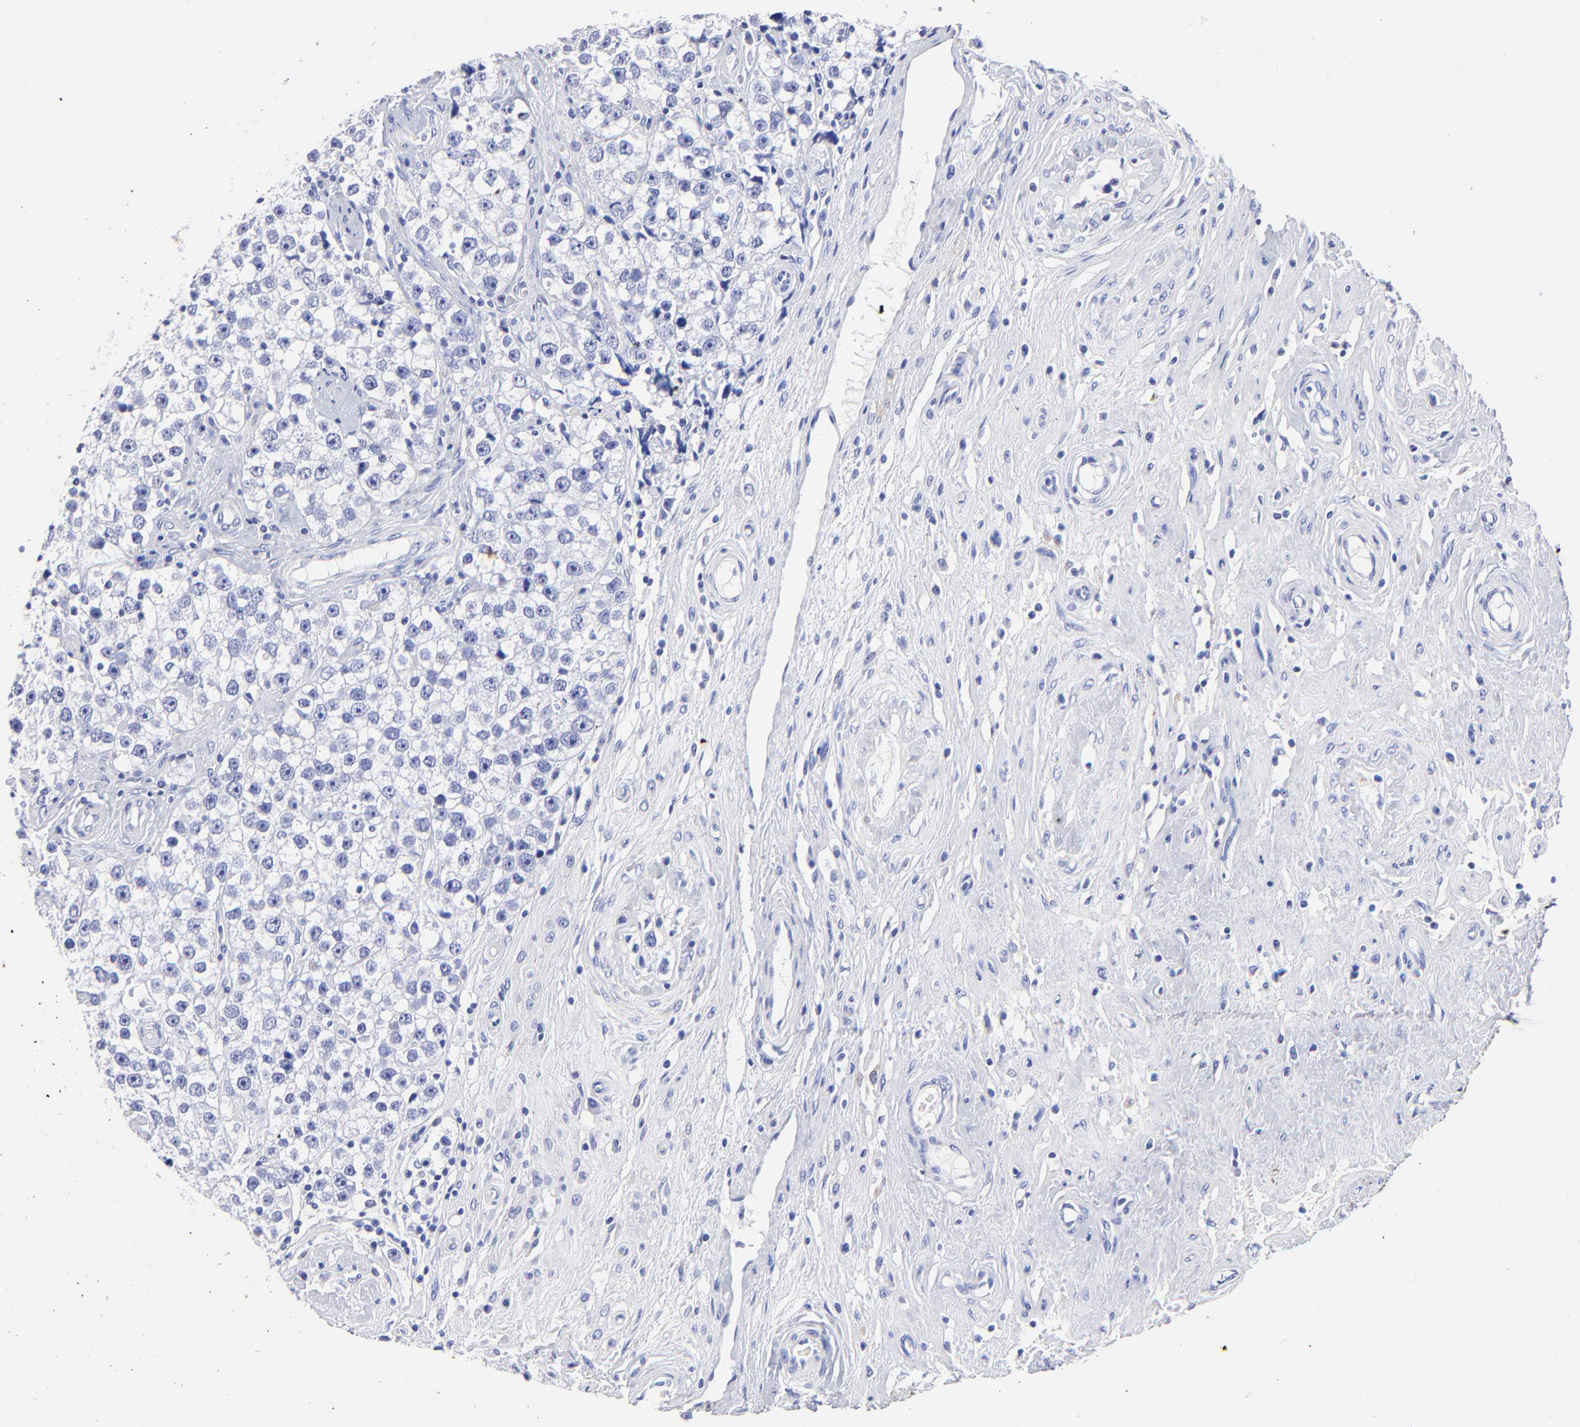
{"staining": {"intensity": "negative", "quantity": "none", "location": "none"}, "tissue": "testis cancer", "cell_type": "Tumor cells", "image_type": "cancer", "snomed": [{"axis": "morphology", "description": "Seminoma, NOS"}, {"axis": "topography", "description": "Testis"}], "caption": "Immunohistochemistry of testis cancer exhibits no expression in tumor cells. (Stains: DAB (3,3'-diaminobenzidine) immunohistochemistry (IHC) with hematoxylin counter stain, Microscopy: brightfield microscopy at high magnification).", "gene": "HORMAD2", "patient": {"sex": "male", "age": 32}}